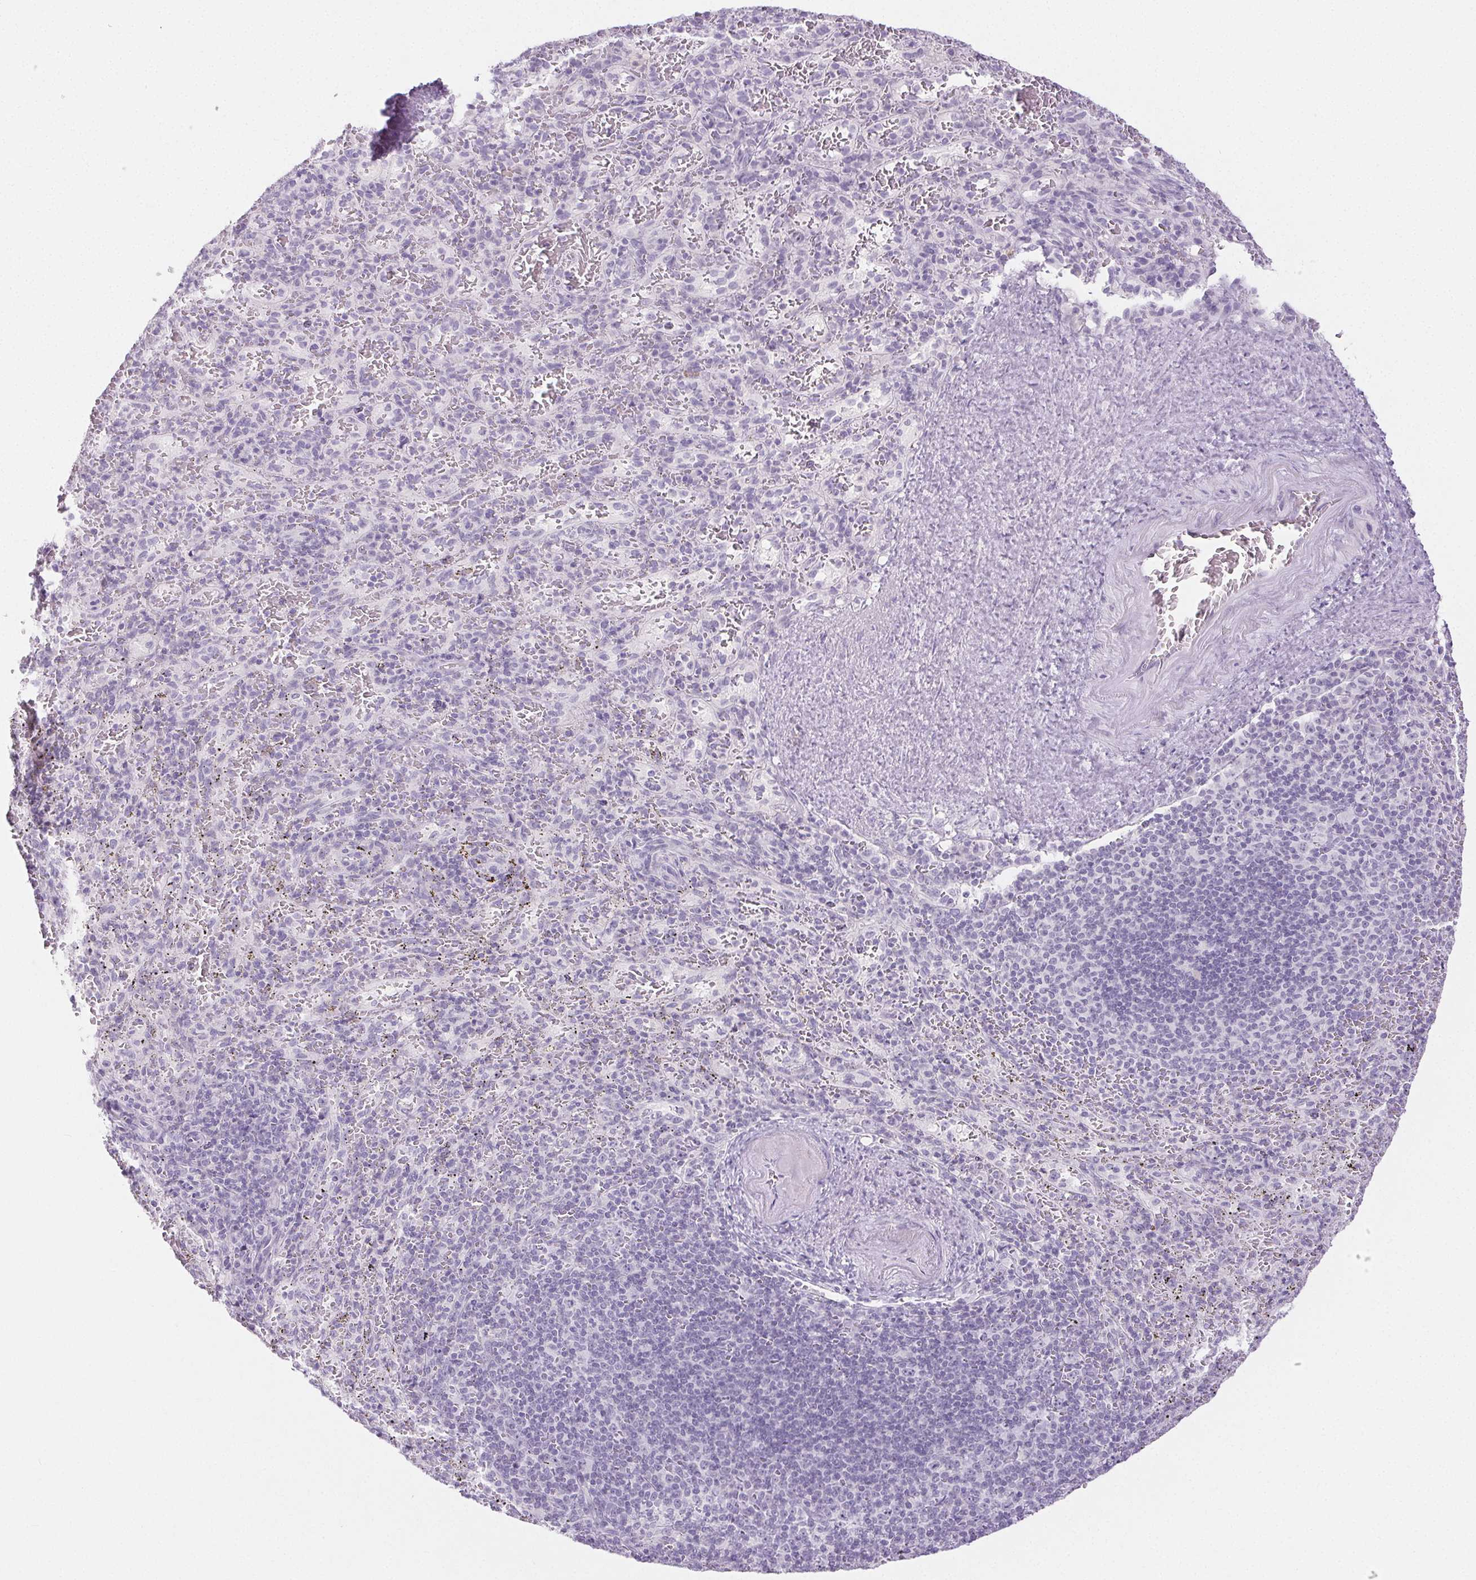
{"staining": {"intensity": "negative", "quantity": "none", "location": "none"}, "tissue": "spleen", "cell_type": "Cells in red pulp", "image_type": "normal", "snomed": [{"axis": "morphology", "description": "Normal tissue, NOS"}, {"axis": "topography", "description": "Spleen"}], "caption": "An IHC image of normal spleen is shown. There is no staining in cells in red pulp of spleen.", "gene": "PI3", "patient": {"sex": "male", "age": 57}}